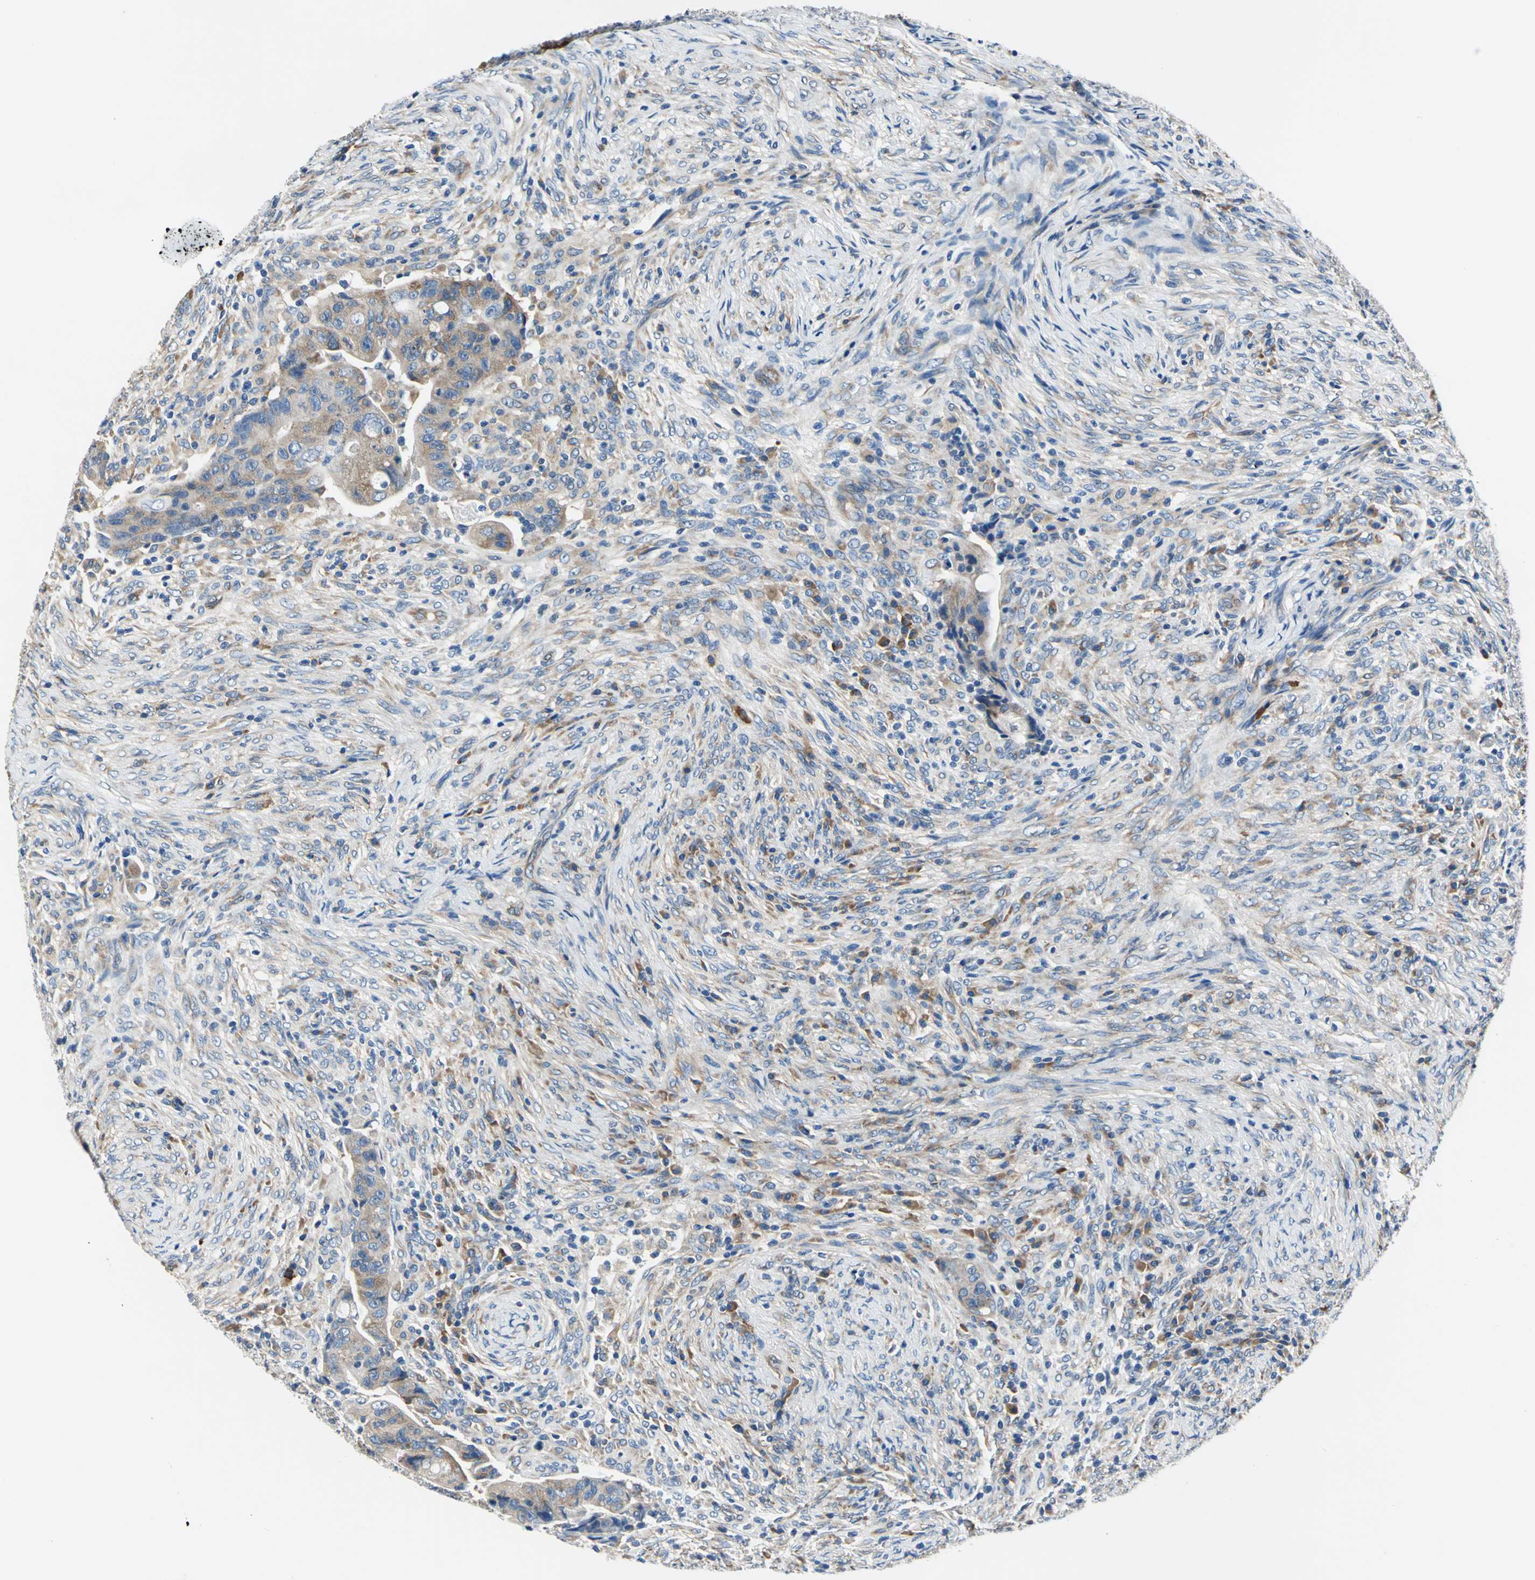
{"staining": {"intensity": "moderate", "quantity": ">75%", "location": "cytoplasmic/membranous"}, "tissue": "colorectal cancer", "cell_type": "Tumor cells", "image_type": "cancer", "snomed": [{"axis": "morphology", "description": "Adenocarcinoma, NOS"}, {"axis": "topography", "description": "Rectum"}], "caption": "Immunohistochemical staining of colorectal adenocarcinoma exhibits moderate cytoplasmic/membranous protein positivity in approximately >75% of tumor cells. (Stains: DAB (3,3'-diaminobenzidine) in brown, nuclei in blue, Microscopy: brightfield microscopy at high magnification).", "gene": "TRIM25", "patient": {"sex": "female", "age": 71}}